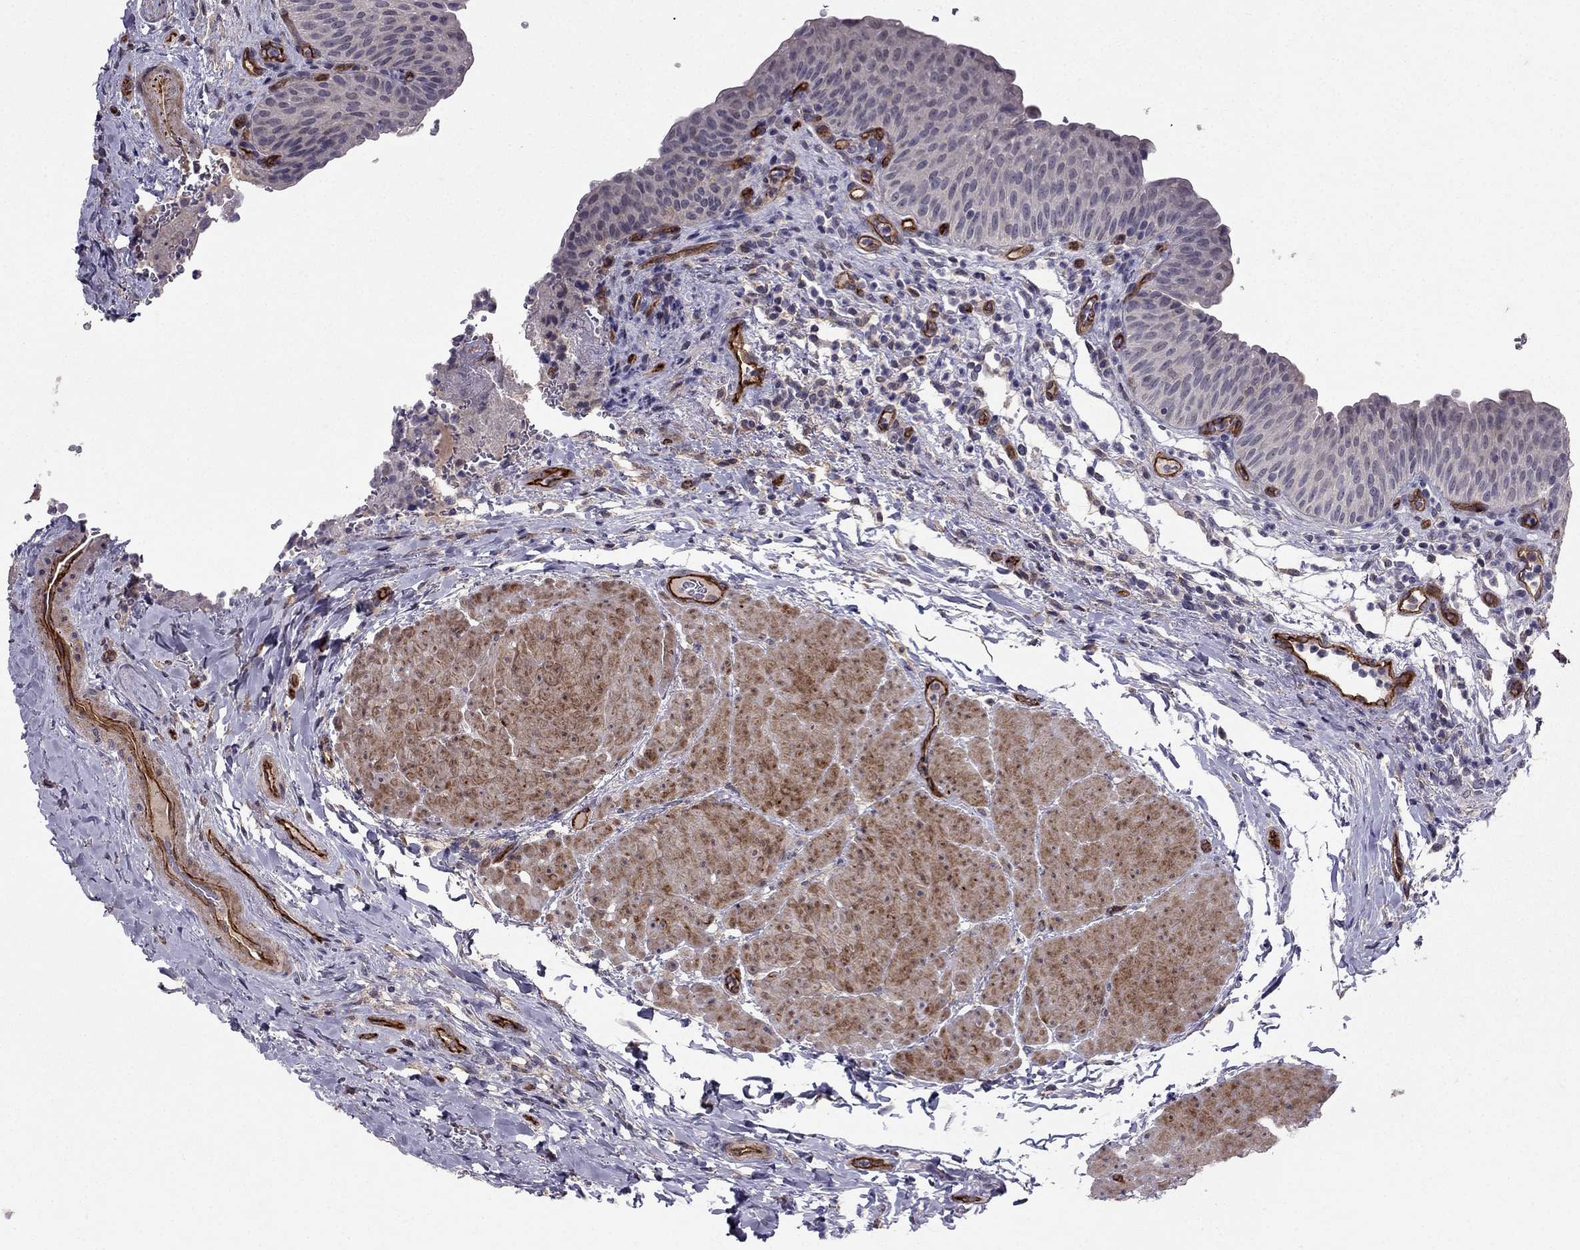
{"staining": {"intensity": "negative", "quantity": "none", "location": "none"}, "tissue": "urinary bladder", "cell_type": "Urothelial cells", "image_type": "normal", "snomed": [{"axis": "morphology", "description": "Normal tissue, NOS"}, {"axis": "topography", "description": "Urinary bladder"}], "caption": "The image displays no significant positivity in urothelial cells of urinary bladder. (Brightfield microscopy of DAB IHC at high magnification).", "gene": "RASIP1", "patient": {"sex": "male", "age": 66}}